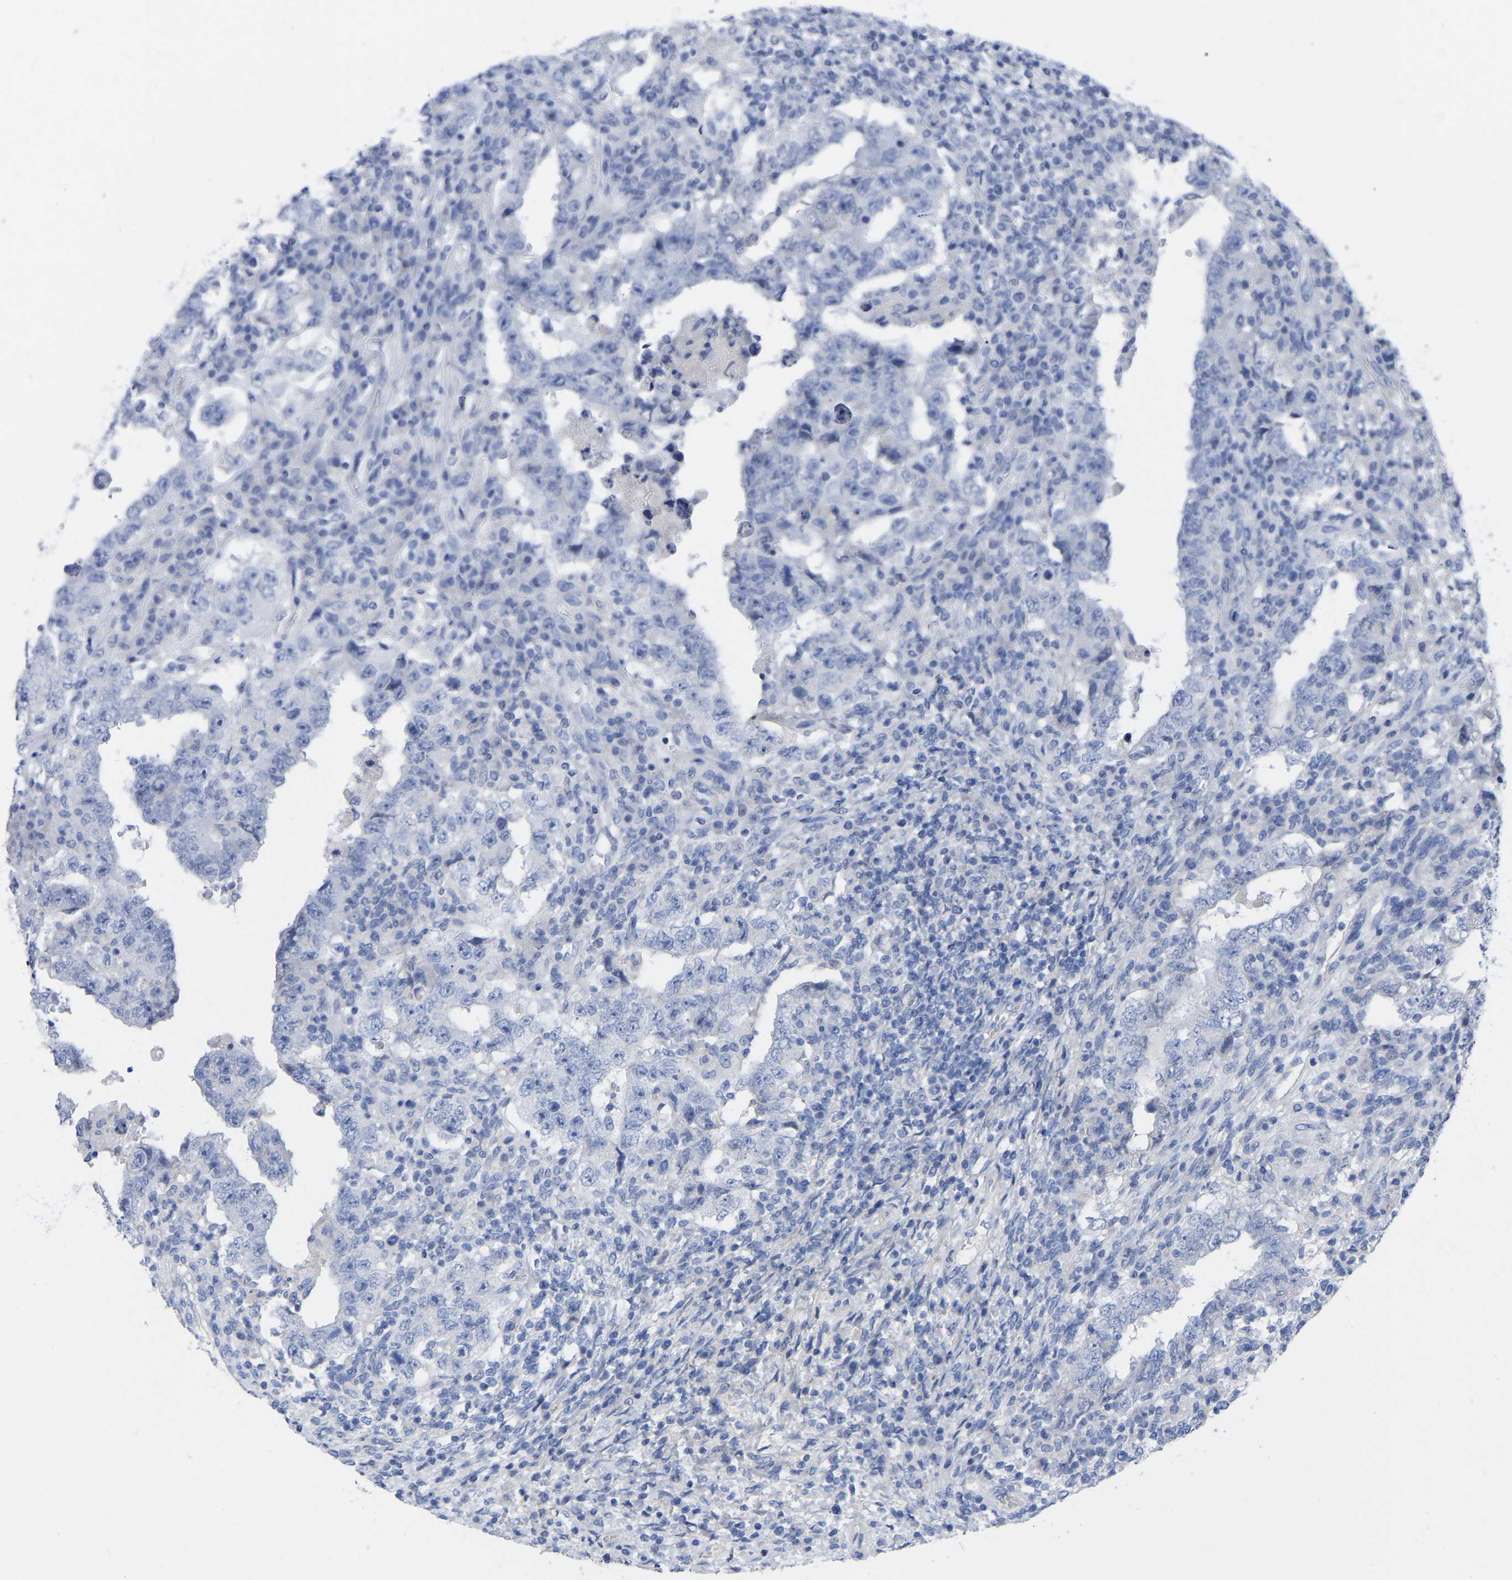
{"staining": {"intensity": "negative", "quantity": "none", "location": "none"}, "tissue": "testis cancer", "cell_type": "Tumor cells", "image_type": "cancer", "snomed": [{"axis": "morphology", "description": "Carcinoma, Embryonal, NOS"}, {"axis": "topography", "description": "Testis"}], "caption": "Immunohistochemistry (IHC) of human testis cancer (embryonal carcinoma) demonstrates no expression in tumor cells. (Stains: DAB immunohistochemistry (IHC) with hematoxylin counter stain, Microscopy: brightfield microscopy at high magnification).", "gene": "HAPLN1", "patient": {"sex": "male", "age": 26}}